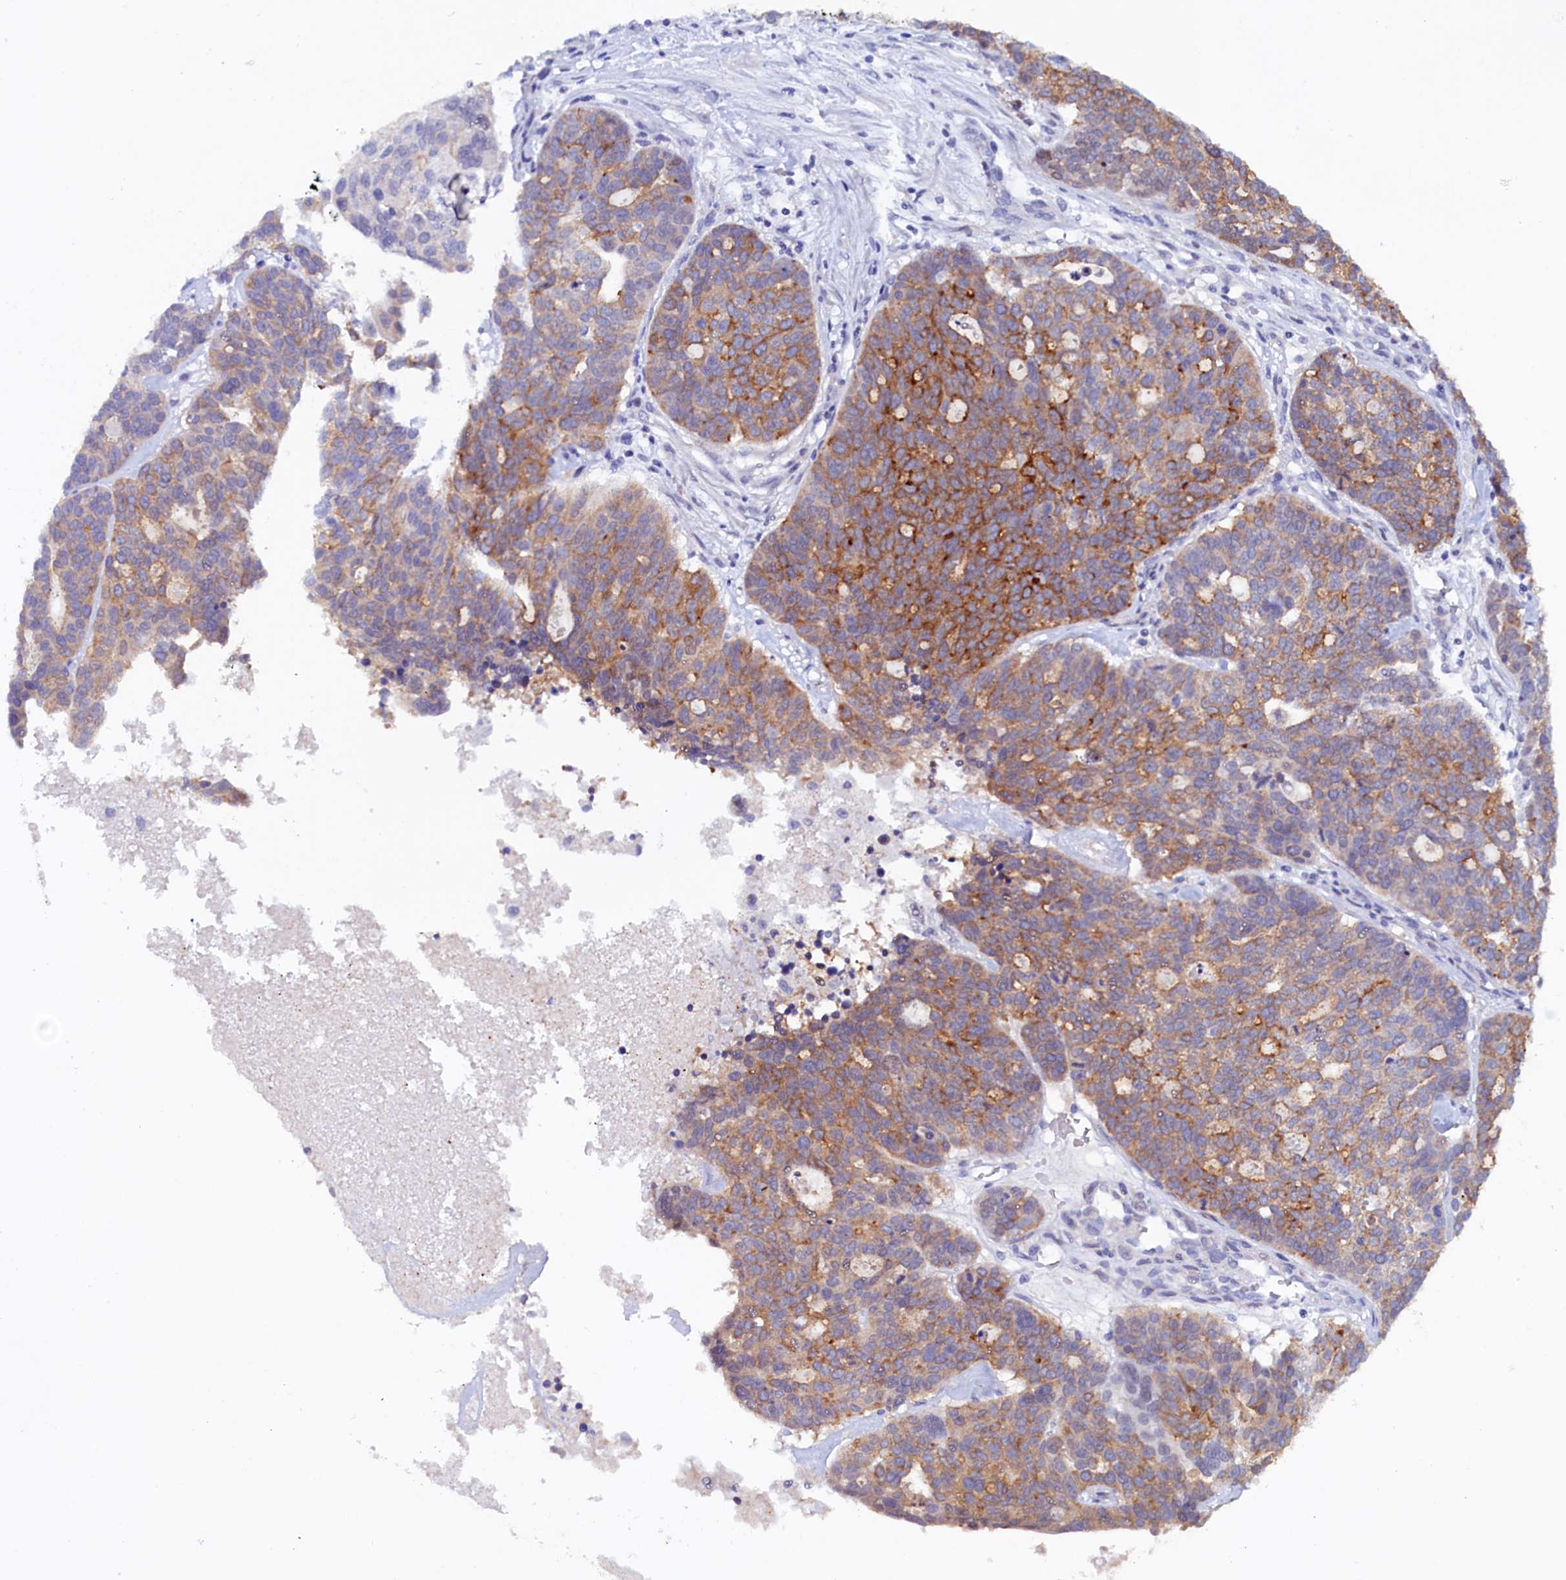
{"staining": {"intensity": "moderate", "quantity": "25%-75%", "location": "cytoplasmic/membranous"}, "tissue": "ovarian cancer", "cell_type": "Tumor cells", "image_type": "cancer", "snomed": [{"axis": "morphology", "description": "Cystadenocarcinoma, serous, NOS"}, {"axis": "topography", "description": "Ovary"}], "caption": "Immunohistochemical staining of human ovarian cancer displays medium levels of moderate cytoplasmic/membranous protein staining in approximately 25%-75% of tumor cells.", "gene": "PACSIN3", "patient": {"sex": "female", "age": 59}}